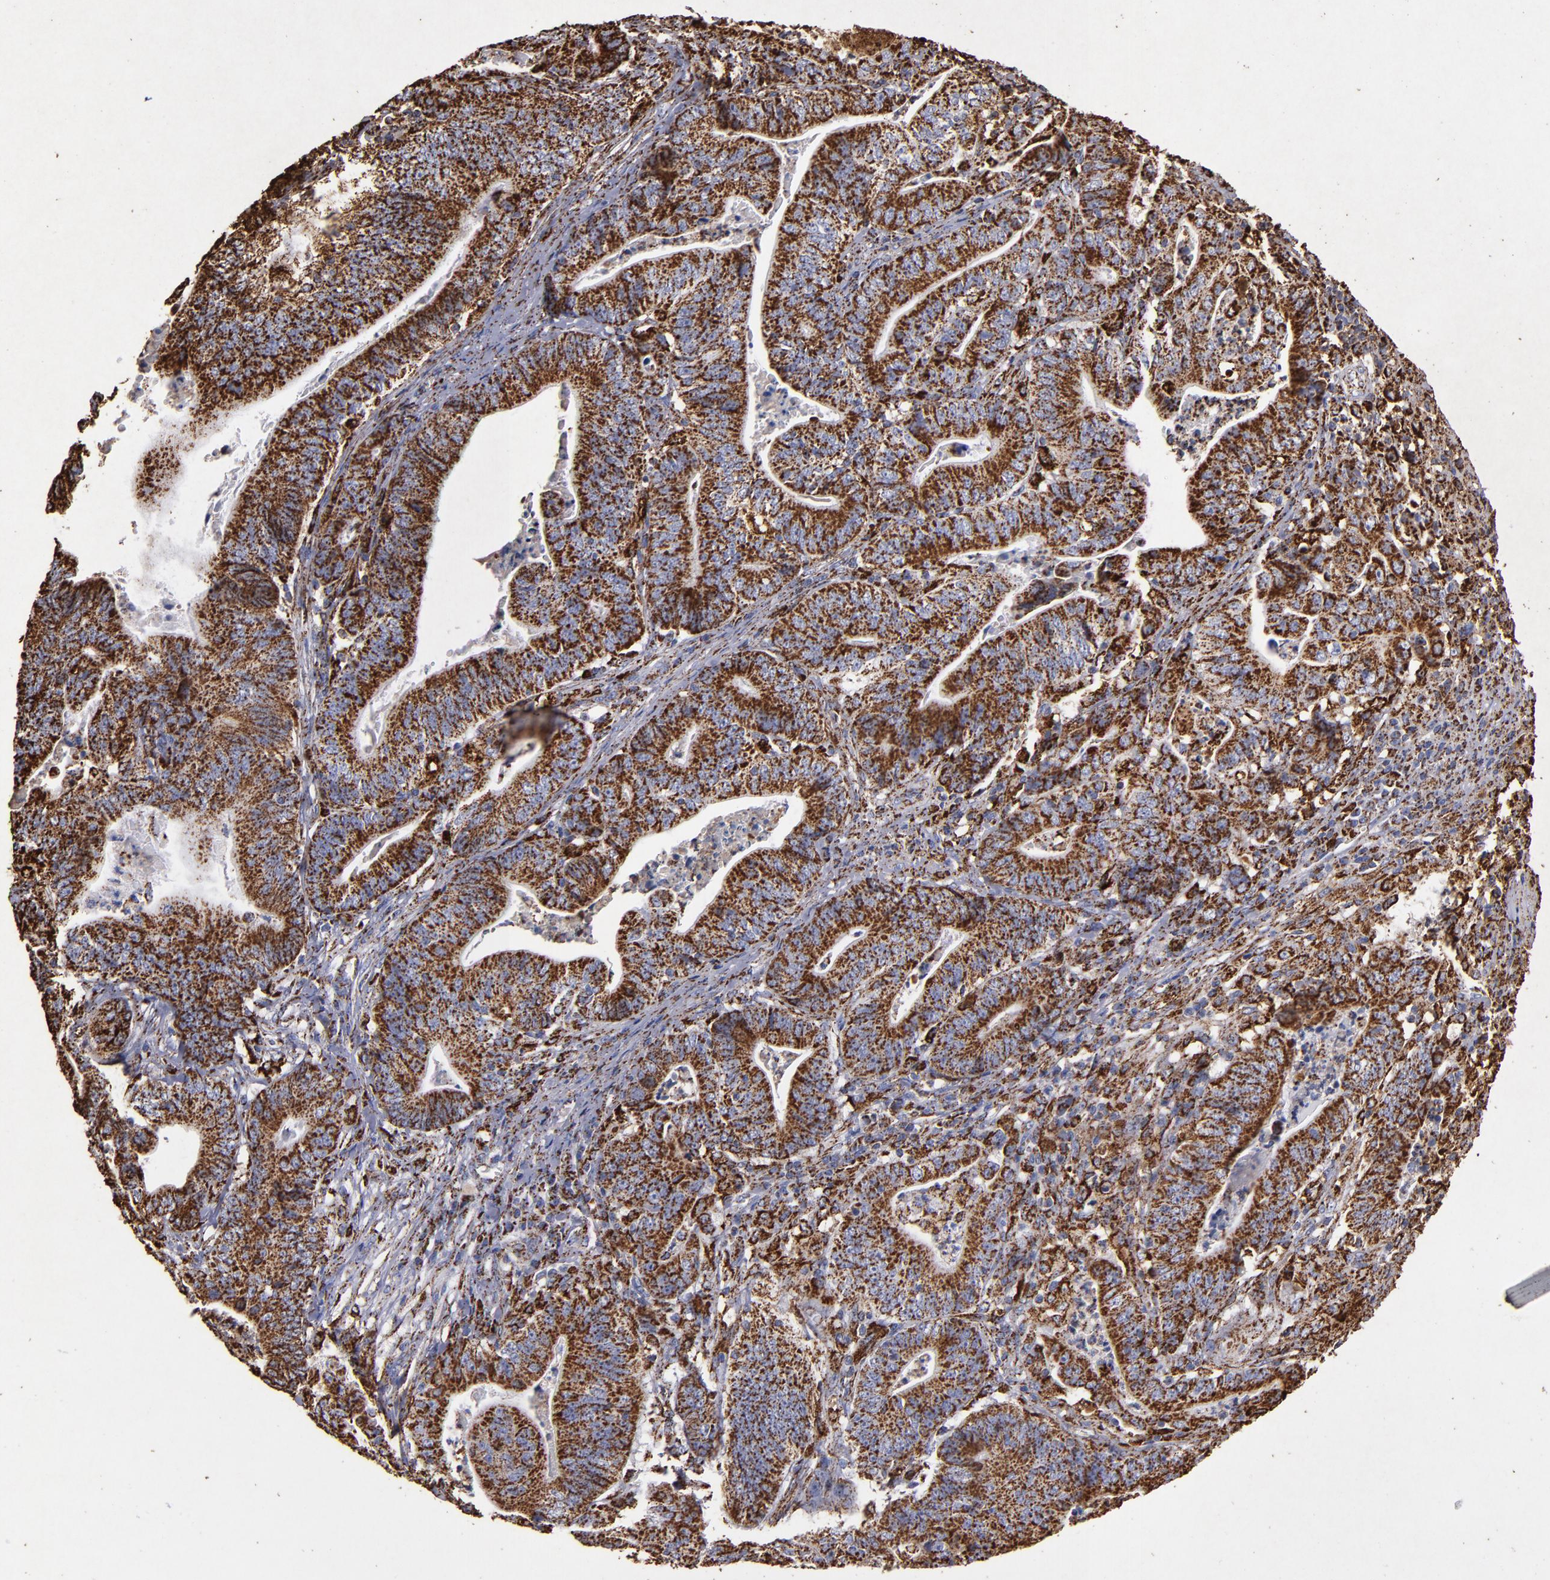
{"staining": {"intensity": "strong", "quantity": ">75%", "location": "cytoplasmic/membranous"}, "tissue": "stomach cancer", "cell_type": "Tumor cells", "image_type": "cancer", "snomed": [{"axis": "morphology", "description": "Adenocarcinoma, NOS"}, {"axis": "topography", "description": "Stomach, lower"}], "caption": "Immunohistochemistry (DAB) staining of stomach cancer displays strong cytoplasmic/membranous protein positivity in about >75% of tumor cells. The protein is shown in brown color, while the nuclei are stained blue.", "gene": "SOD2", "patient": {"sex": "female", "age": 86}}